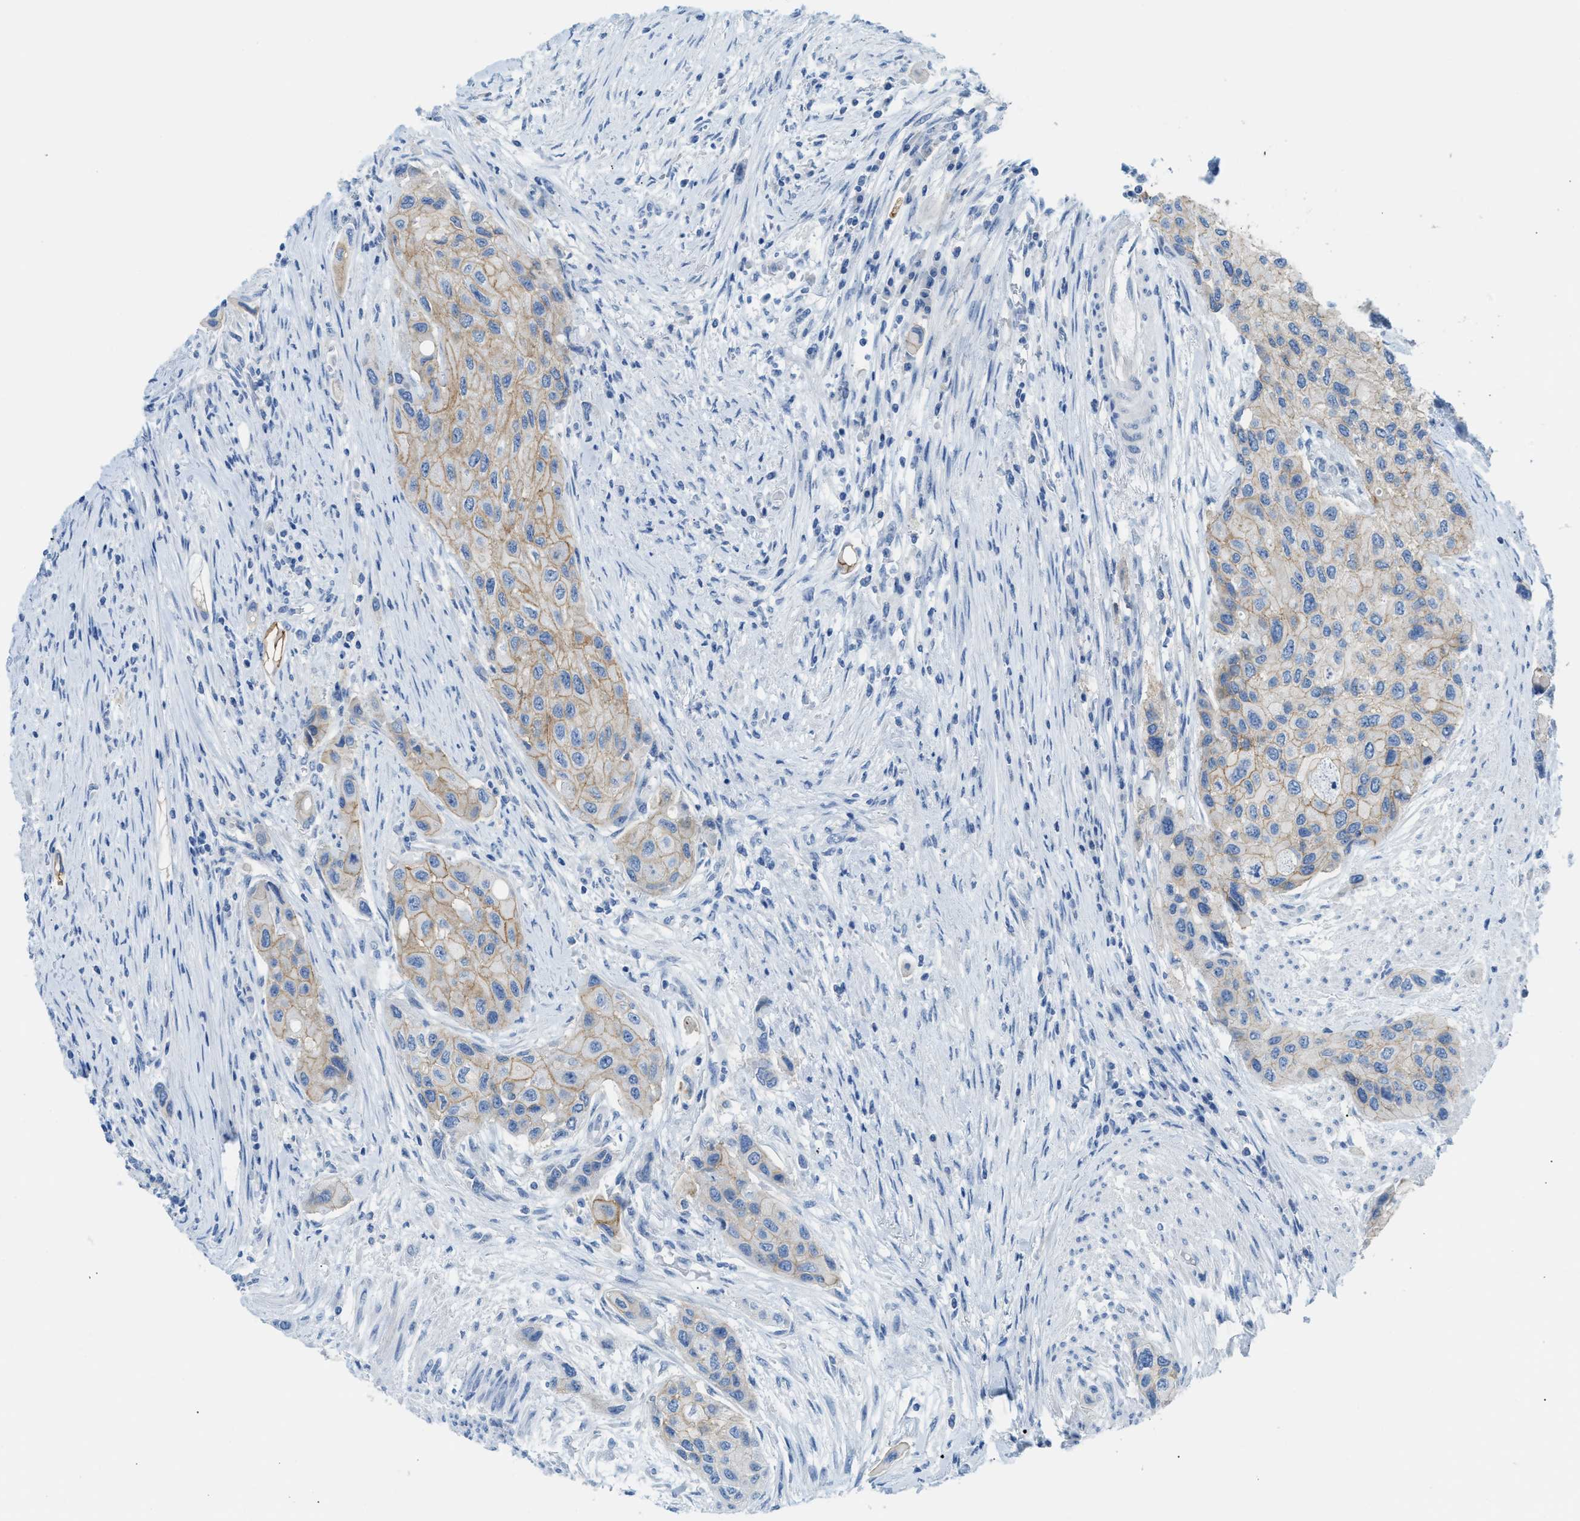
{"staining": {"intensity": "weak", "quantity": ">75%", "location": "cytoplasmic/membranous"}, "tissue": "urothelial cancer", "cell_type": "Tumor cells", "image_type": "cancer", "snomed": [{"axis": "morphology", "description": "Urothelial carcinoma, High grade"}, {"axis": "topography", "description": "Urinary bladder"}], "caption": "Urothelial carcinoma (high-grade) tissue shows weak cytoplasmic/membranous staining in approximately >75% of tumor cells, visualized by immunohistochemistry. Using DAB (brown) and hematoxylin (blue) stains, captured at high magnification using brightfield microscopy.", "gene": "ERBB2", "patient": {"sex": "female", "age": 56}}